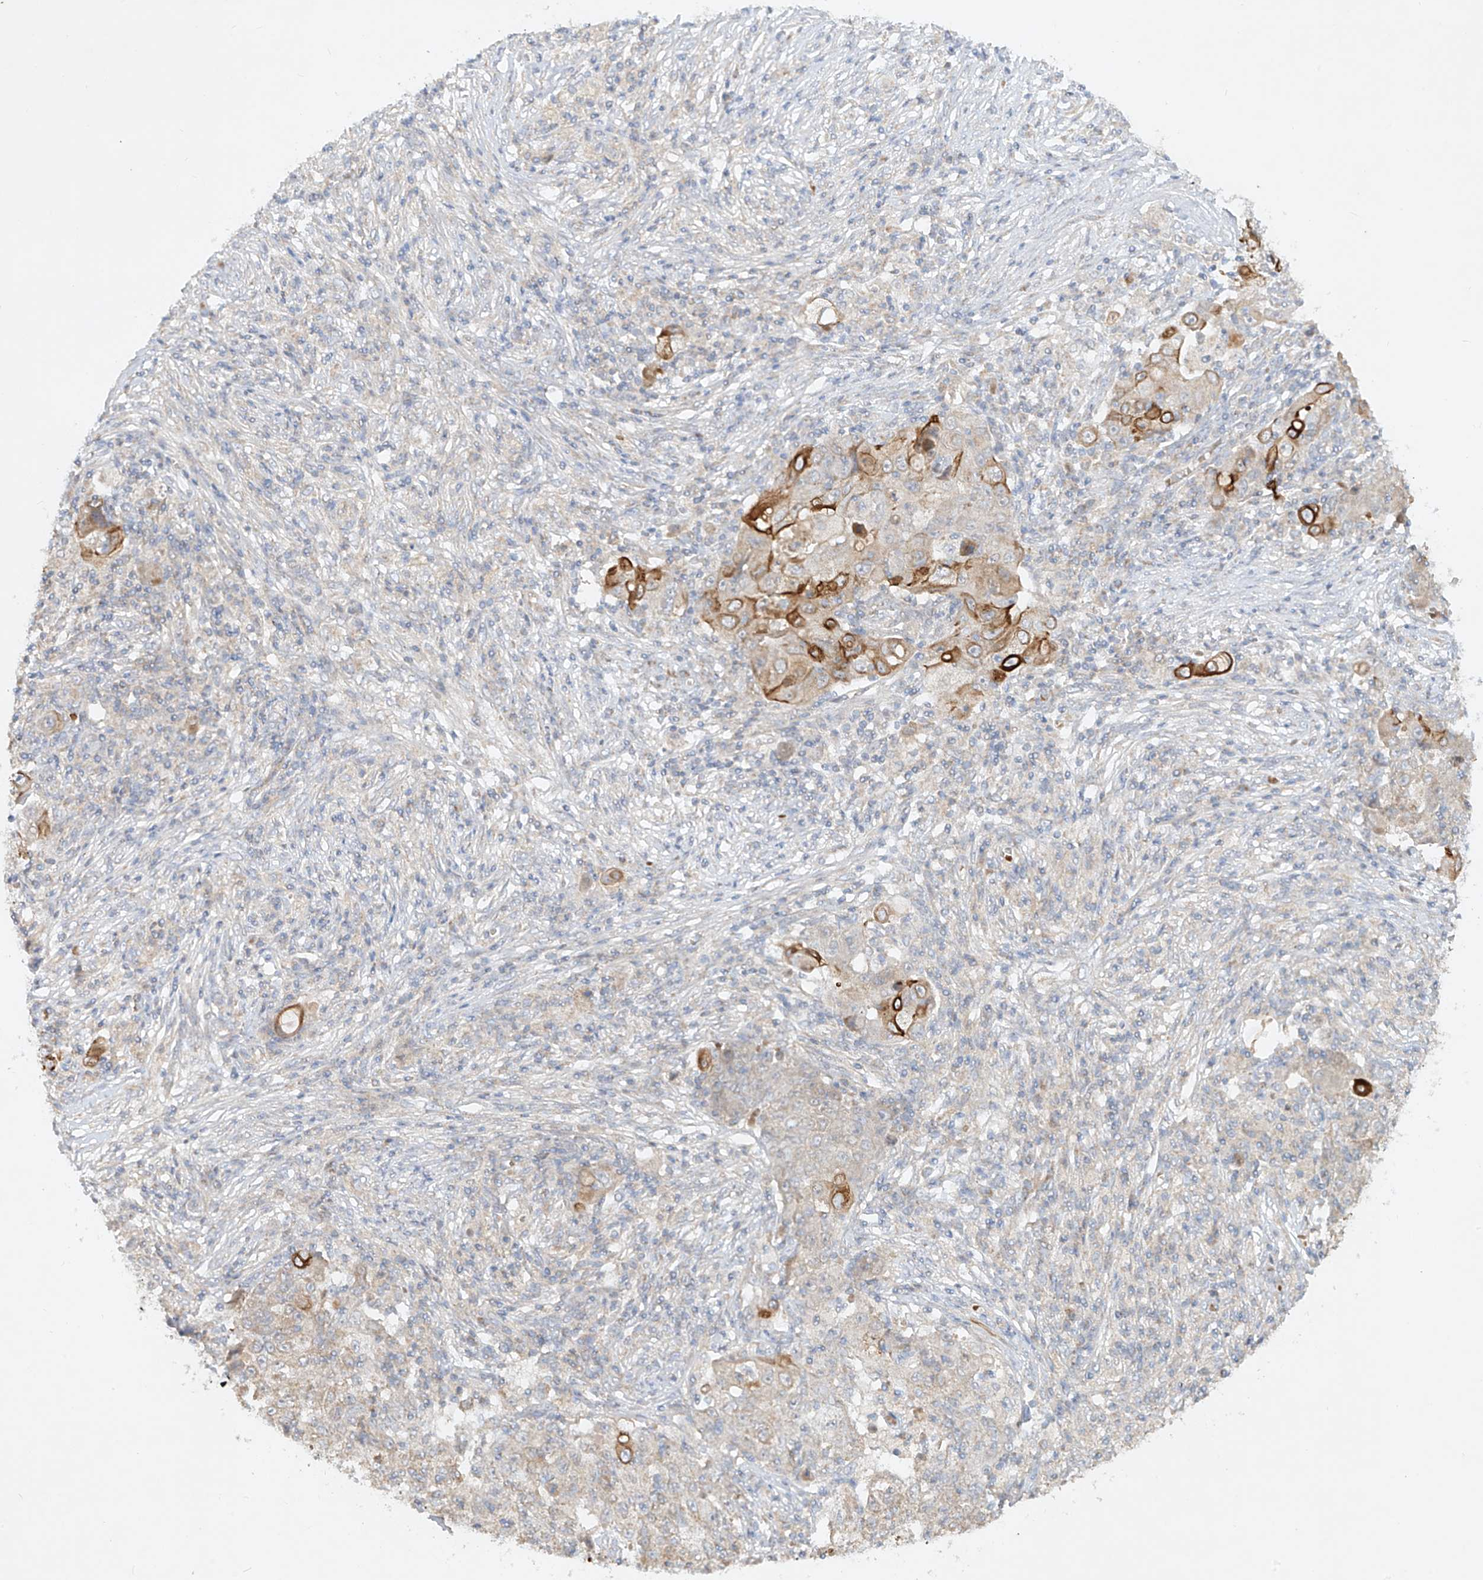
{"staining": {"intensity": "strong", "quantity": "<25%", "location": "cytoplasmic/membranous"}, "tissue": "ovarian cancer", "cell_type": "Tumor cells", "image_type": "cancer", "snomed": [{"axis": "morphology", "description": "Carcinoma, endometroid"}, {"axis": "topography", "description": "Ovary"}], "caption": "Tumor cells display medium levels of strong cytoplasmic/membranous expression in about <25% of cells in endometroid carcinoma (ovarian).", "gene": "KPNA7", "patient": {"sex": "female", "age": 42}}